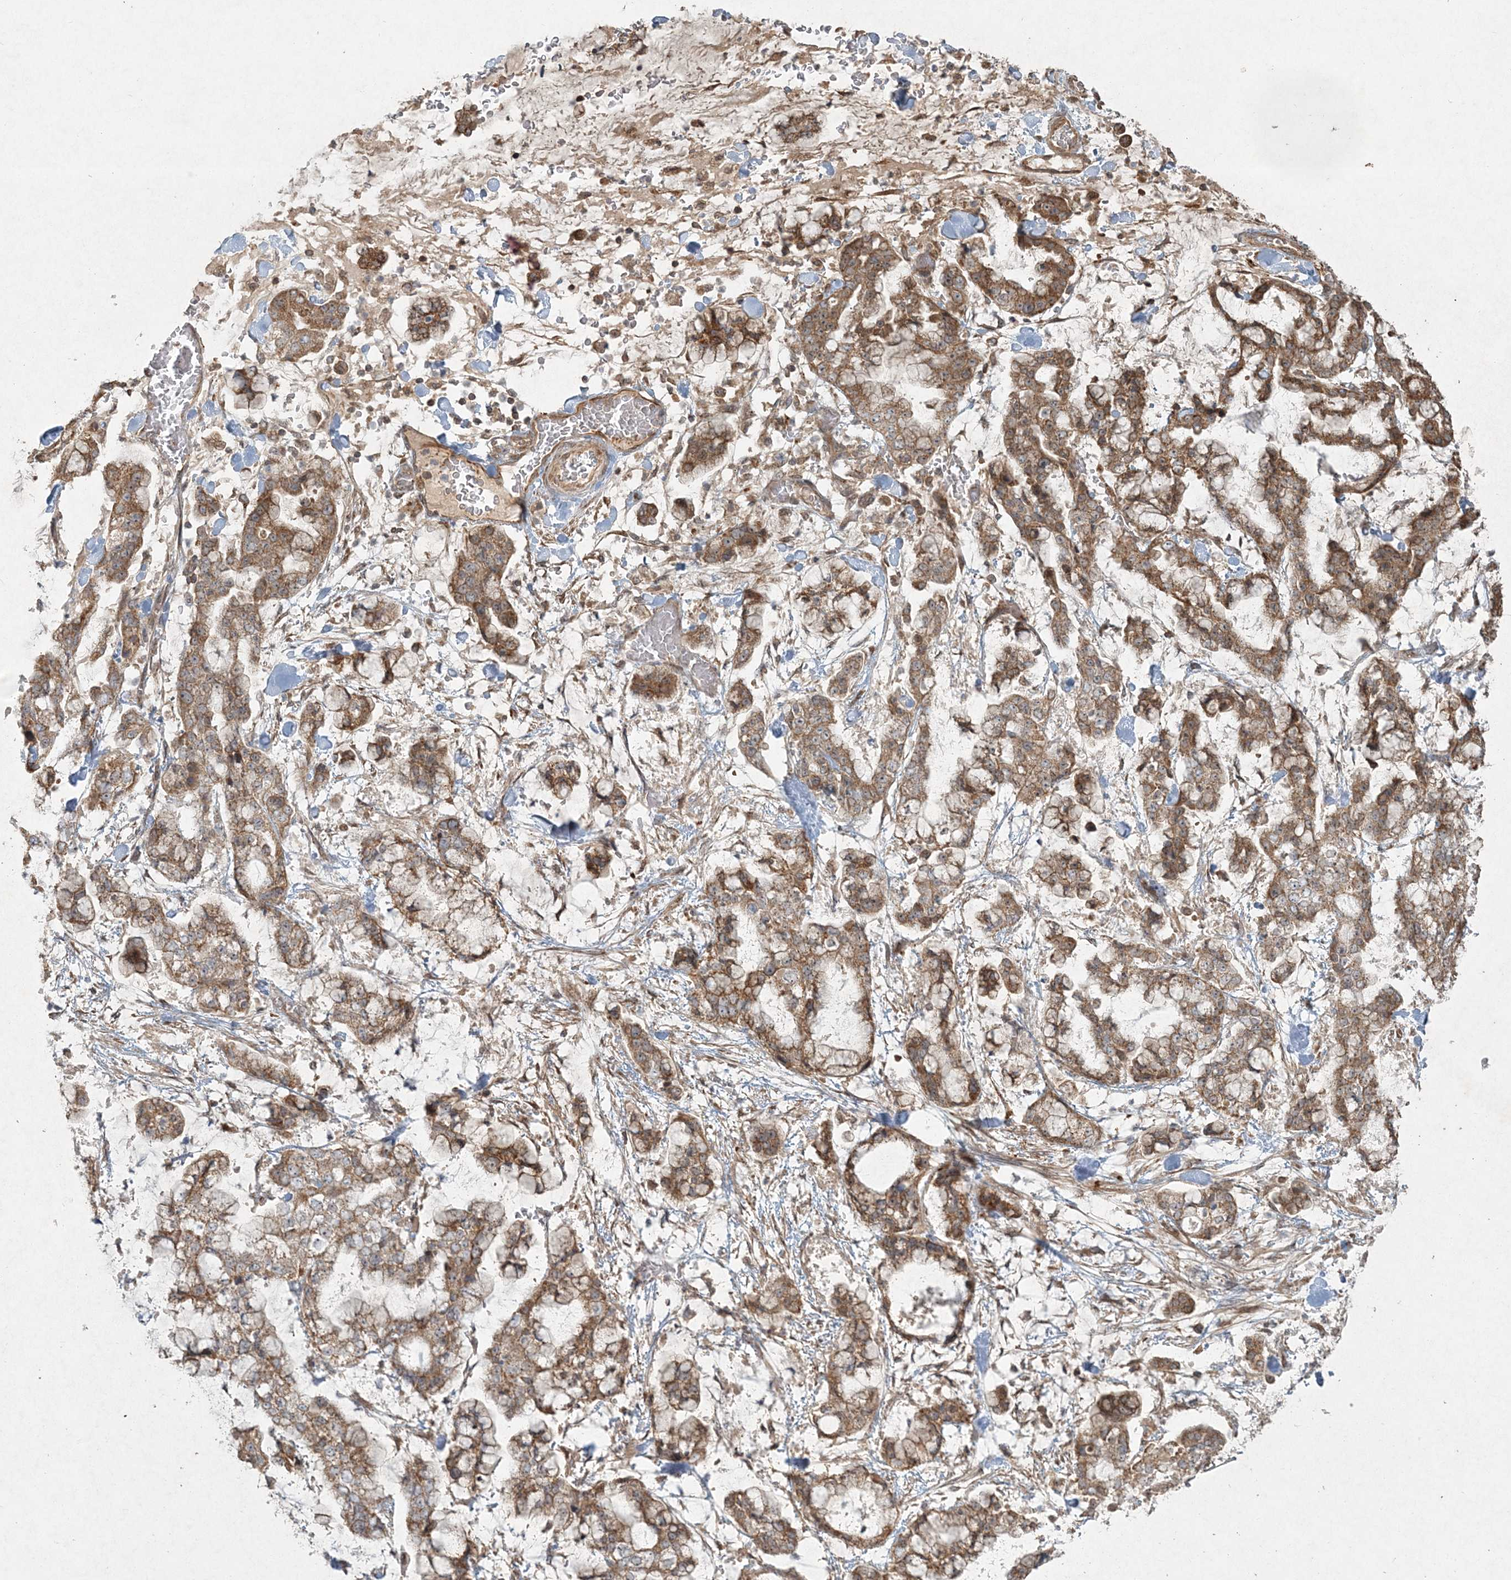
{"staining": {"intensity": "moderate", "quantity": ">75%", "location": "cytoplasmic/membranous"}, "tissue": "stomach cancer", "cell_type": "Tumor cells", "image_type": "cancer", "snomed": [{"axis": "morphology", "description": "Normal tissue, NOS"}, {"axis": "morphology", "description": "Adenocarcinoma, NOS"}, {"axis": "topography", "description": "Stomach, upper"}, {"axis": "topography", "description": "Stomach"}], "caption": "Protein staining shows moderate cytoplasmic/membranous positivity in about >75% of tumor cells in stomach cancer (adenocarcinoma). (DAB (3,3'-diaminobenzidine) IHC with brightfield microscopy, high magnification).", "gene": "ANAPC16", "patient": {"sex": "male", "age": 76}}